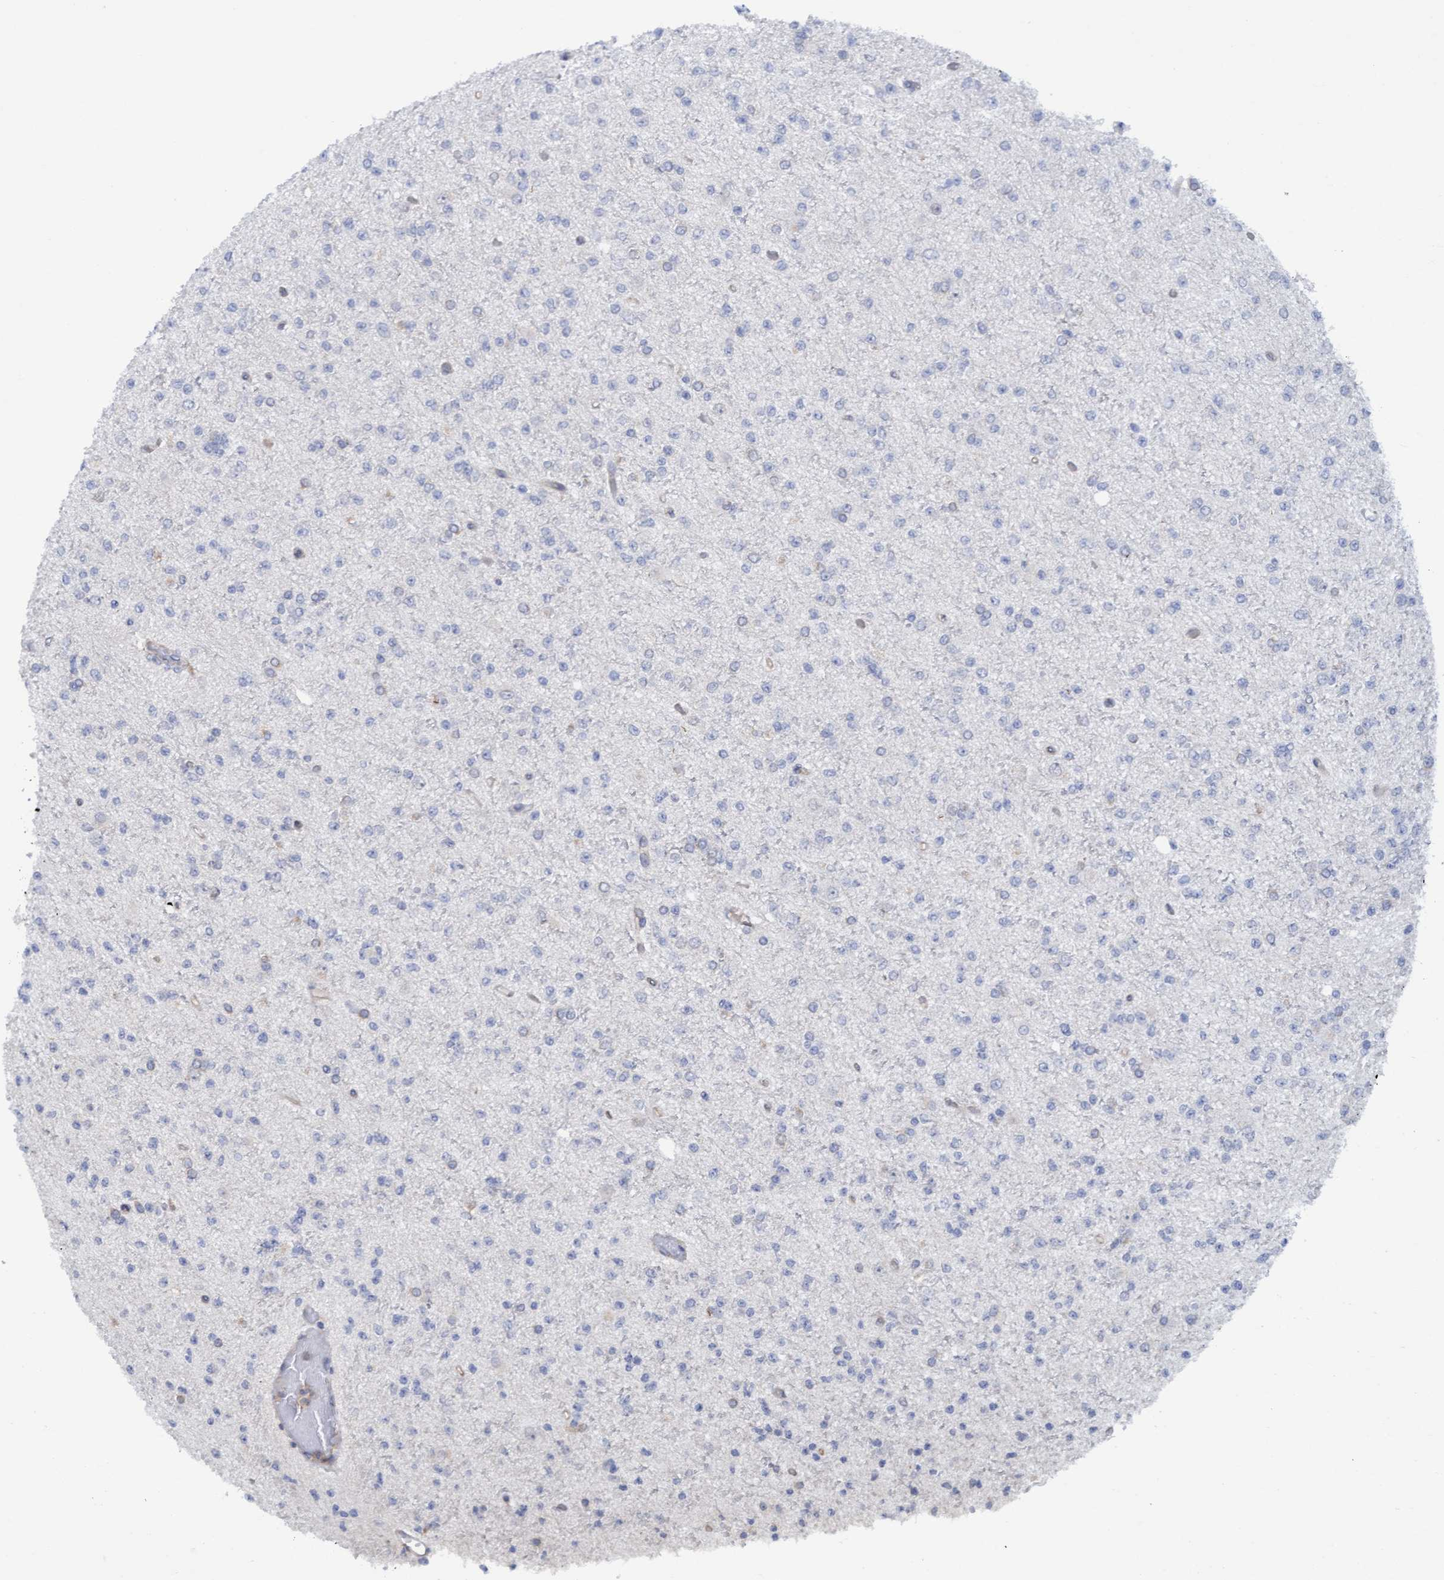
{"staining": {"intensity": "negative", "quantity": "none", "location": "none"}, "tissue": "glioma", "cell_type": "Tumor cells", "image_type": "cancer", "snomed": [{"axis": "morphology", "description": "Glioma, malignant, Low grade"}, {"axis": "topography", "description": "Brain"}], "caption": "Low-grade glioma (malignant) stained for a protein using IHC displays no staining tumor cells.", "gene": "FNBP1", "patient": {"sex": "female", "age": 22}}